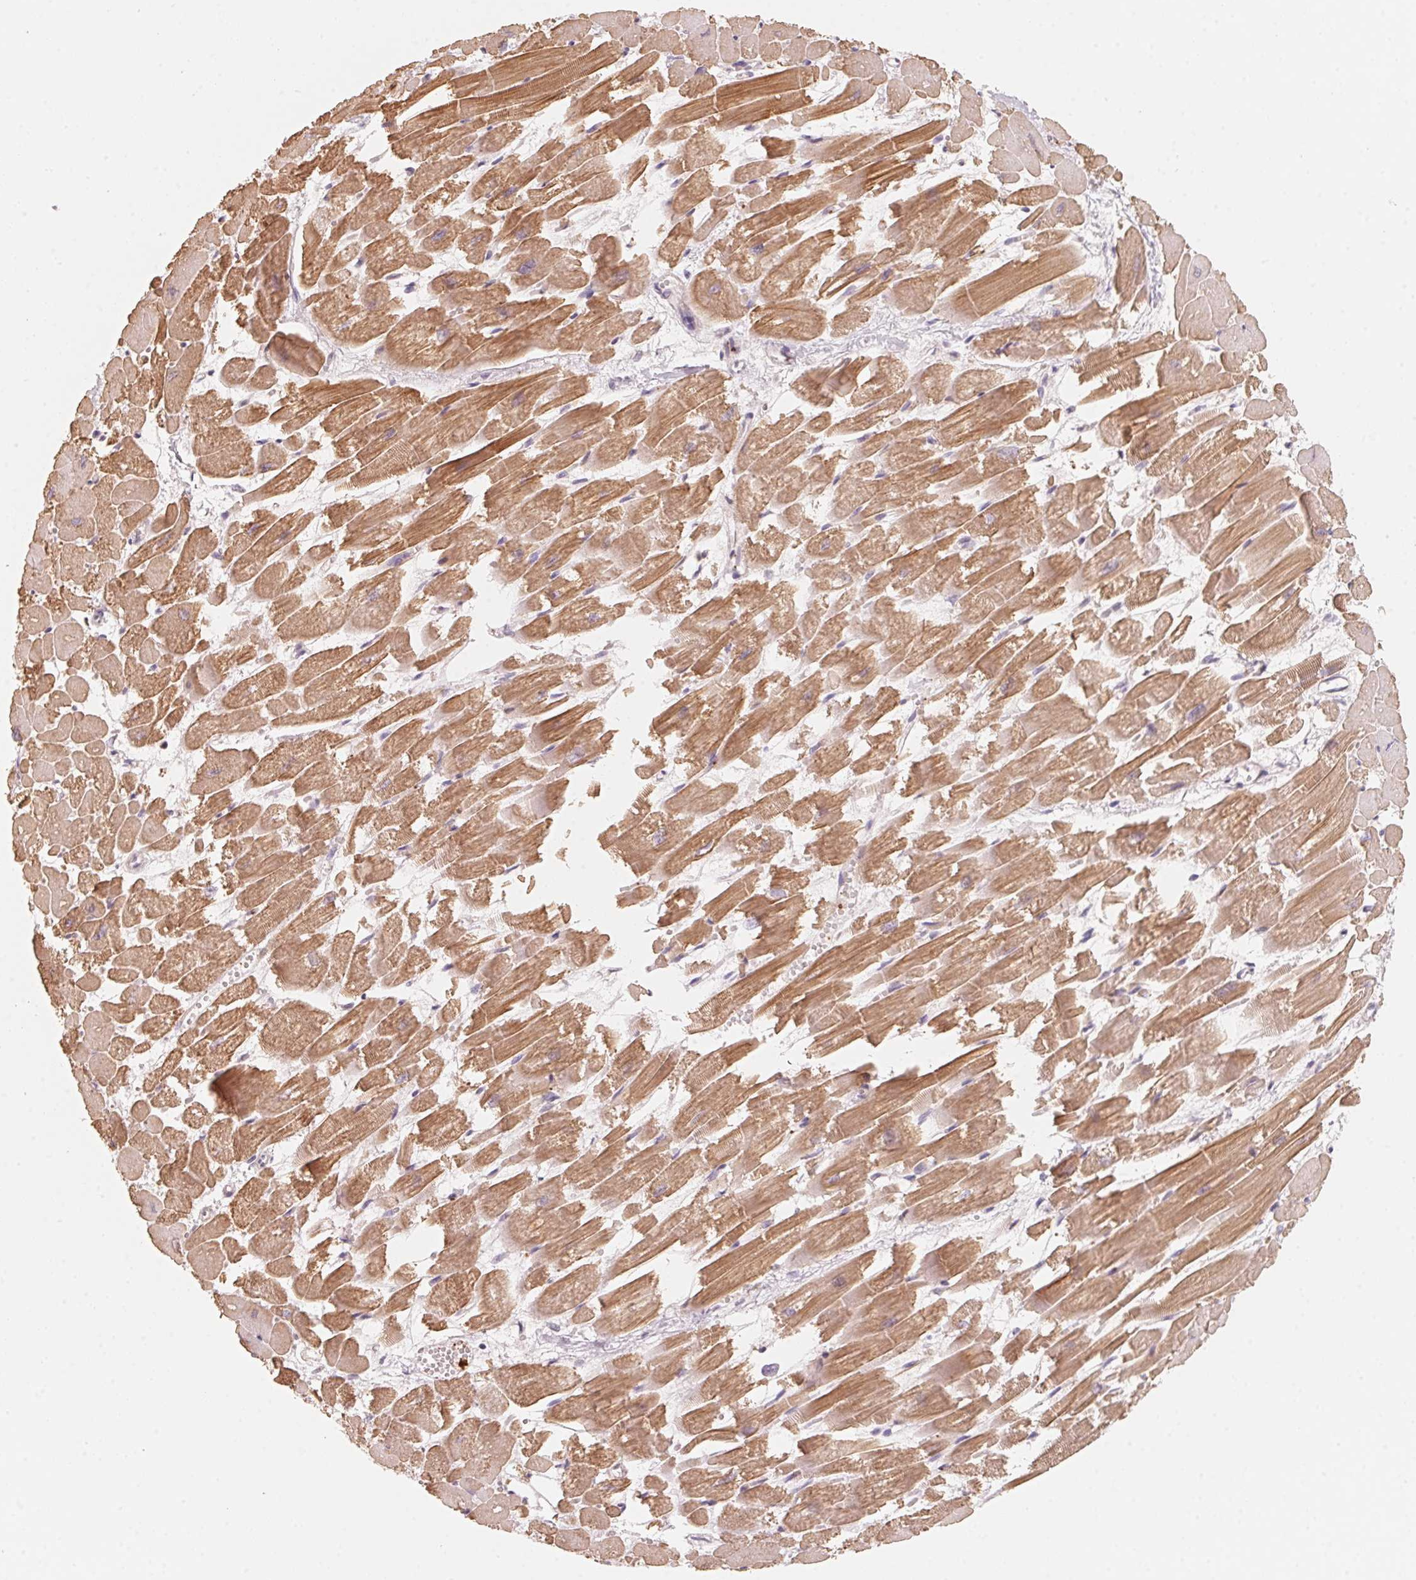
{"staining": {"intensity": "moderate", "quantity": "25%-75%", "location": "cytoplasmic/membranous"}, "tissue": "heart muscle", "cell_type": "Cardiomyocytes", "image_type": "normal", "snomed": [{"axis": "morphology", "description": "Normal tissue, NOS"}, {"axis": "topography", "description": "Heart"}], "caption": "Immunohistochemistry (IHC) of unremarkable heart muscle displays medium levels of moderate cytoplasmic/membranous expression in approximately 25%-75% of cardiomyocytes.", "gene": "ARHGAP22", "patient": {"sex": "female", "age": 52}}